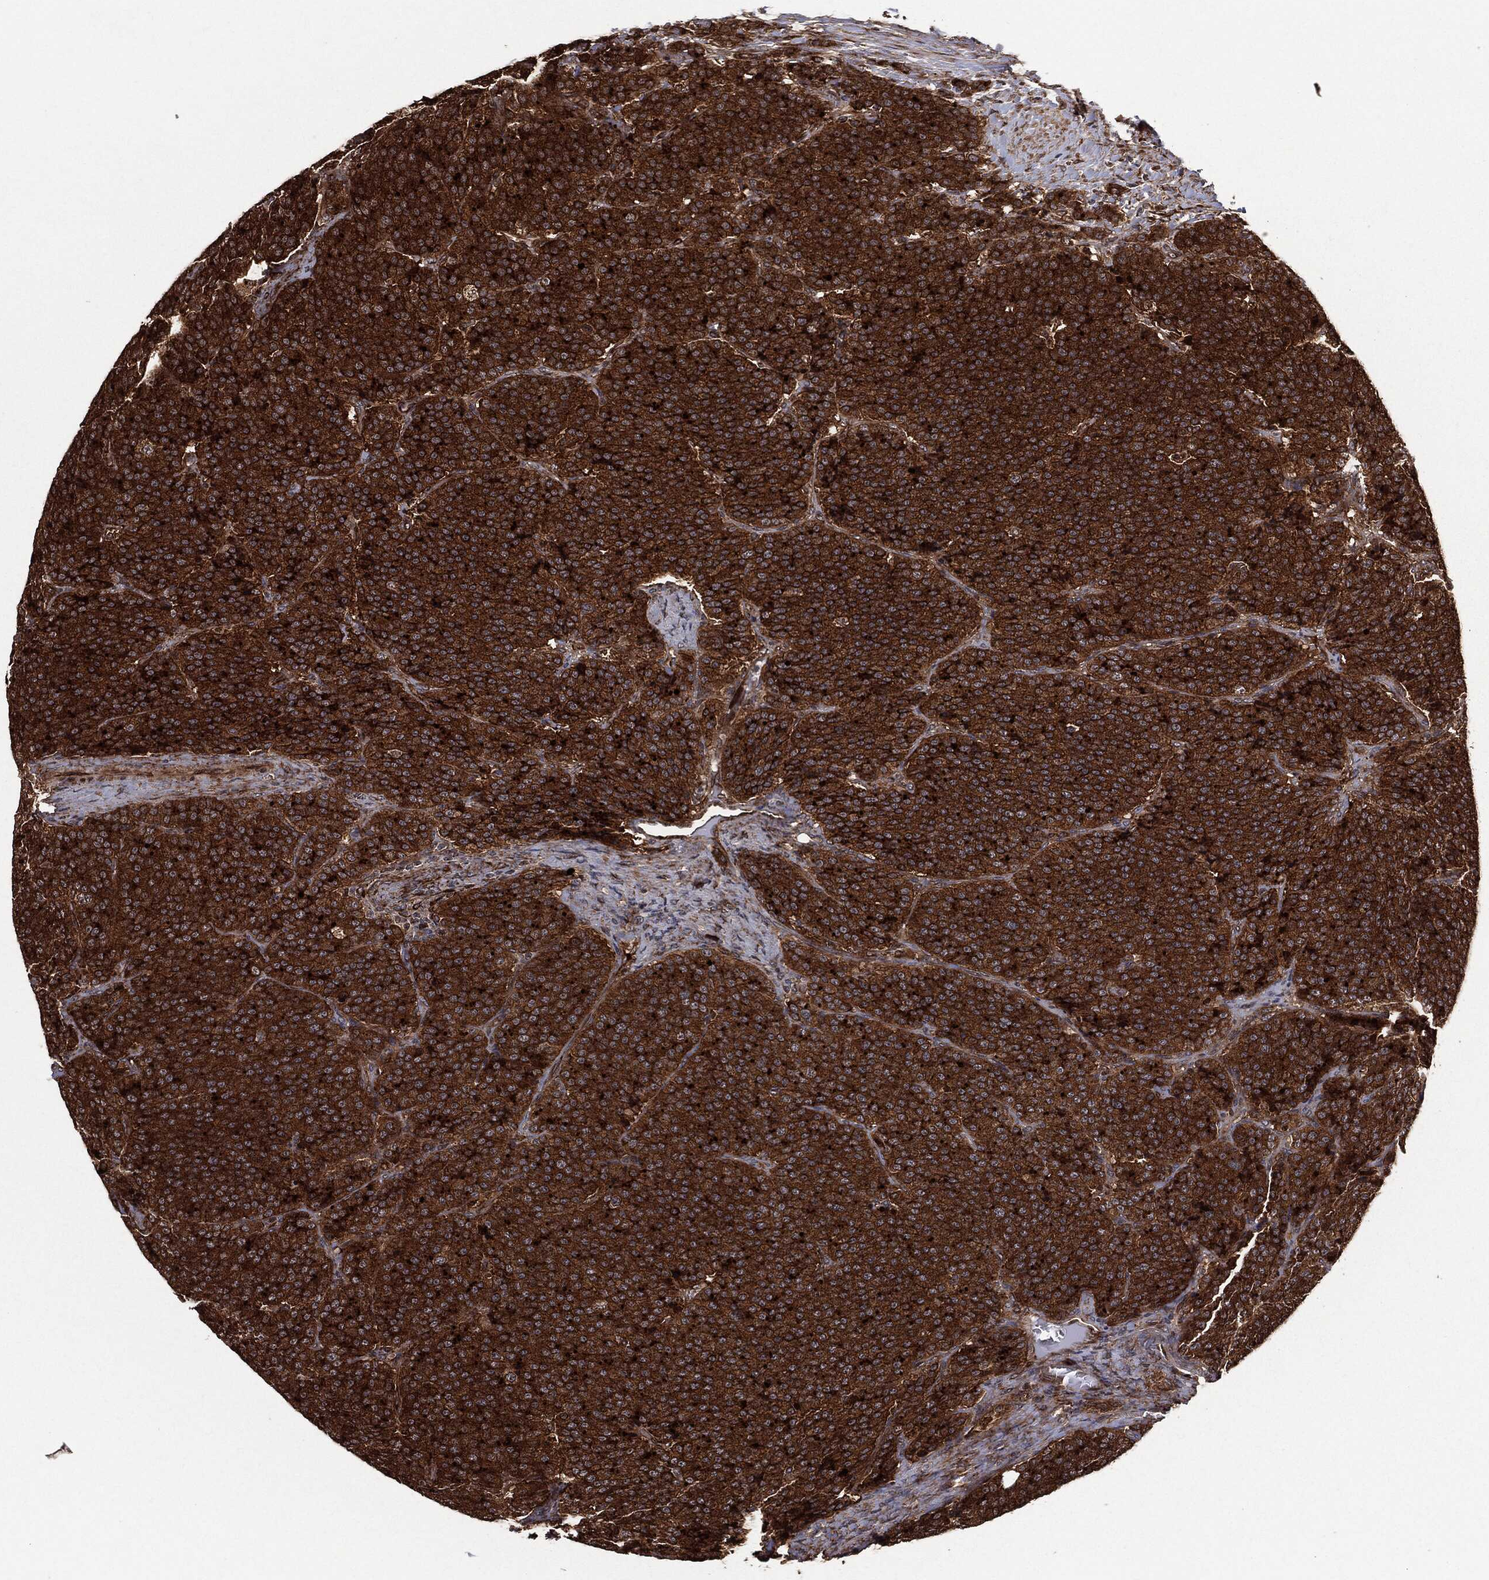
{"staining": {"intensity": "strong", "quantity": ">75%", "location": "cytoplasmic/membranous"}, "tissue": "carcinoid", "cell_type": "Tumor cells", "image_type": "cancer", "snomed": [{"axis": "morphology", "description": "Carcinoid, malignant, NOS"}, {"axis": "topography", "description": "Small intestine"}], "caption": "A brown stain shows strong cytoplasmic/membranous expression of a protein in human carcinoid (malignant) tumor cells.", "gene": "BCAR1", "patient": {"sex": "female", "age": 58}}